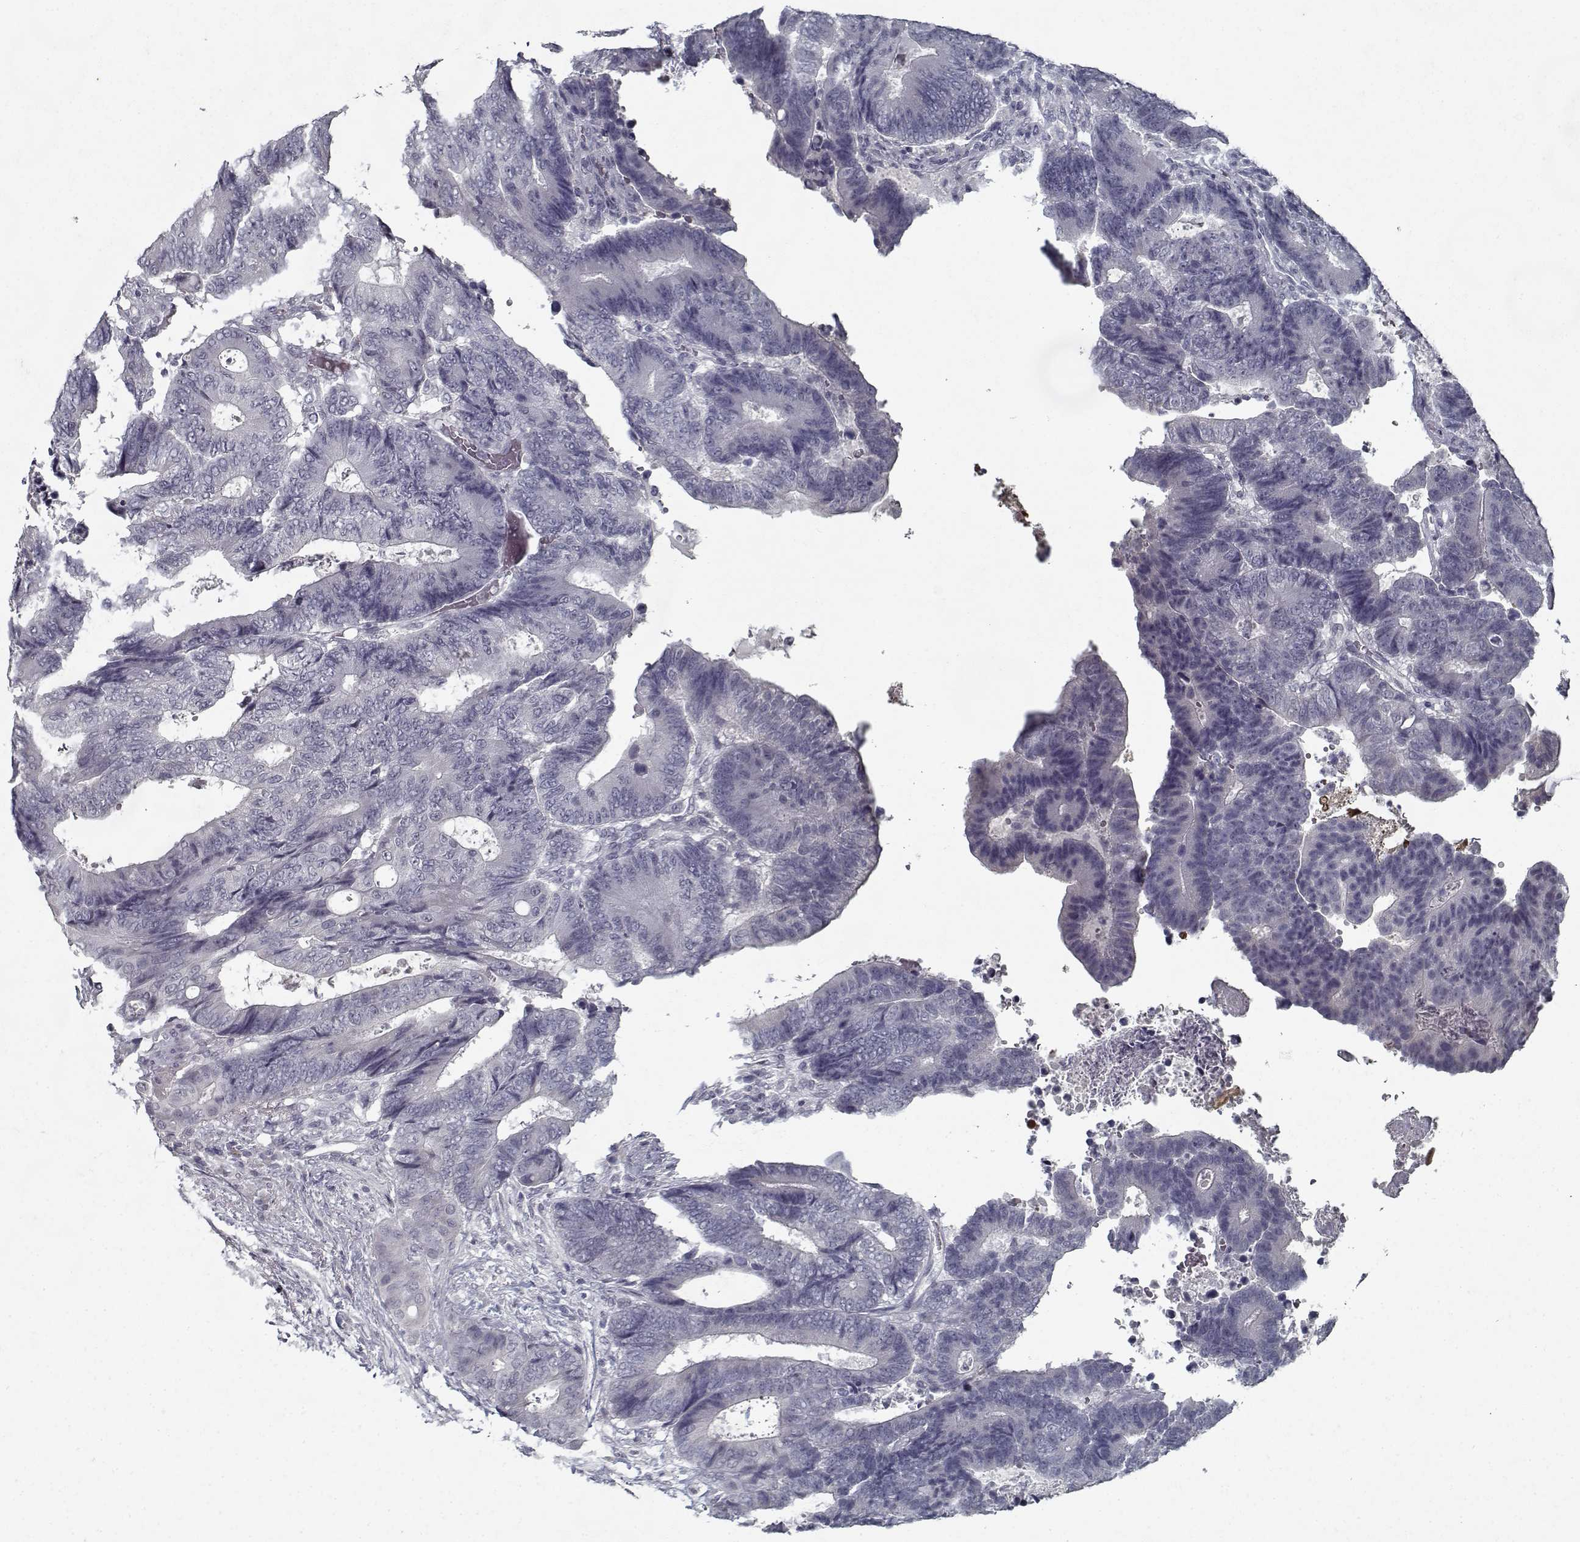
{"staining": {"intensity": "negative", "quantity": "none", "location": "none"}, "tissue": "colorectal cancer", "cell_type": "Tumor cells", "image_type": "cancer", "snomed": [{"axis": "morphology", "description": "Adenocarcinoma, NOS"}, {"axis": "topography", "description": "Colon"}], "caption": "A photomicrograph of human colorectal cancer is negative for staining in tumor cells. (DAB immunohistochemistry (IHC), high magnification).", "gene": "GAD2", "patient": {"sex": "female", "age": 48}}